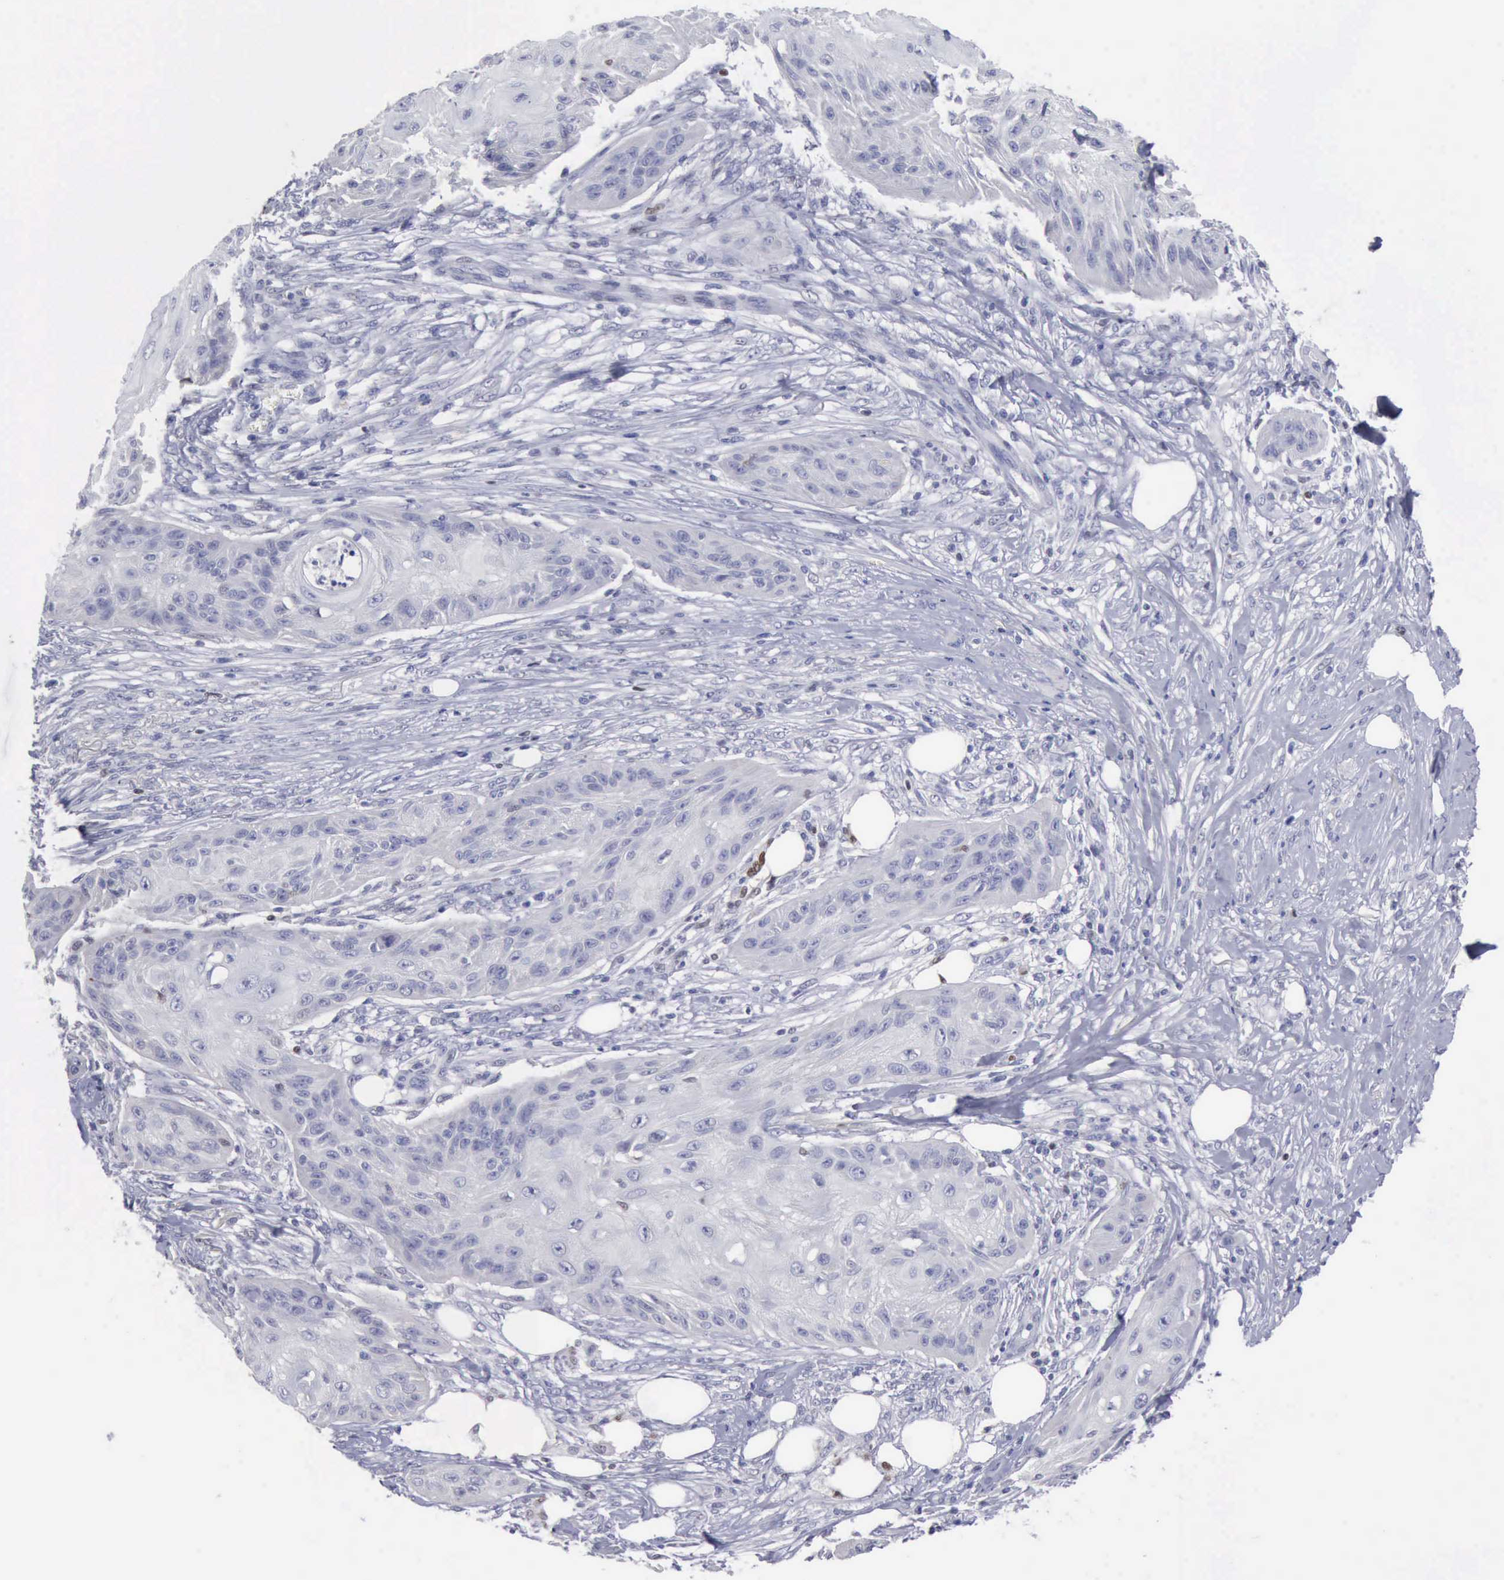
{"staining": {"intensity": "negative", "quantity": "none", "location": "none"}, "tissue": "skin cancer", "cell_type": "Tumor cells", "image_type": "cancer", "snomed": [{"axis": "morphology", "description": "Squamous cell carcinoma, NOS"}, {"axis": "topography", "description": "Skin"}], "caption": "High power microscopy histopathology image of an immunohistochemistry (IHC) image of skin squamous cell carcinoma, revealing no significant staining in tumor cells. (DAB immunohistochemistry (IHC) with hematoxylin counter stain).", "gene": "SATB2", "patient": {"sex": "female", "age": 88}}